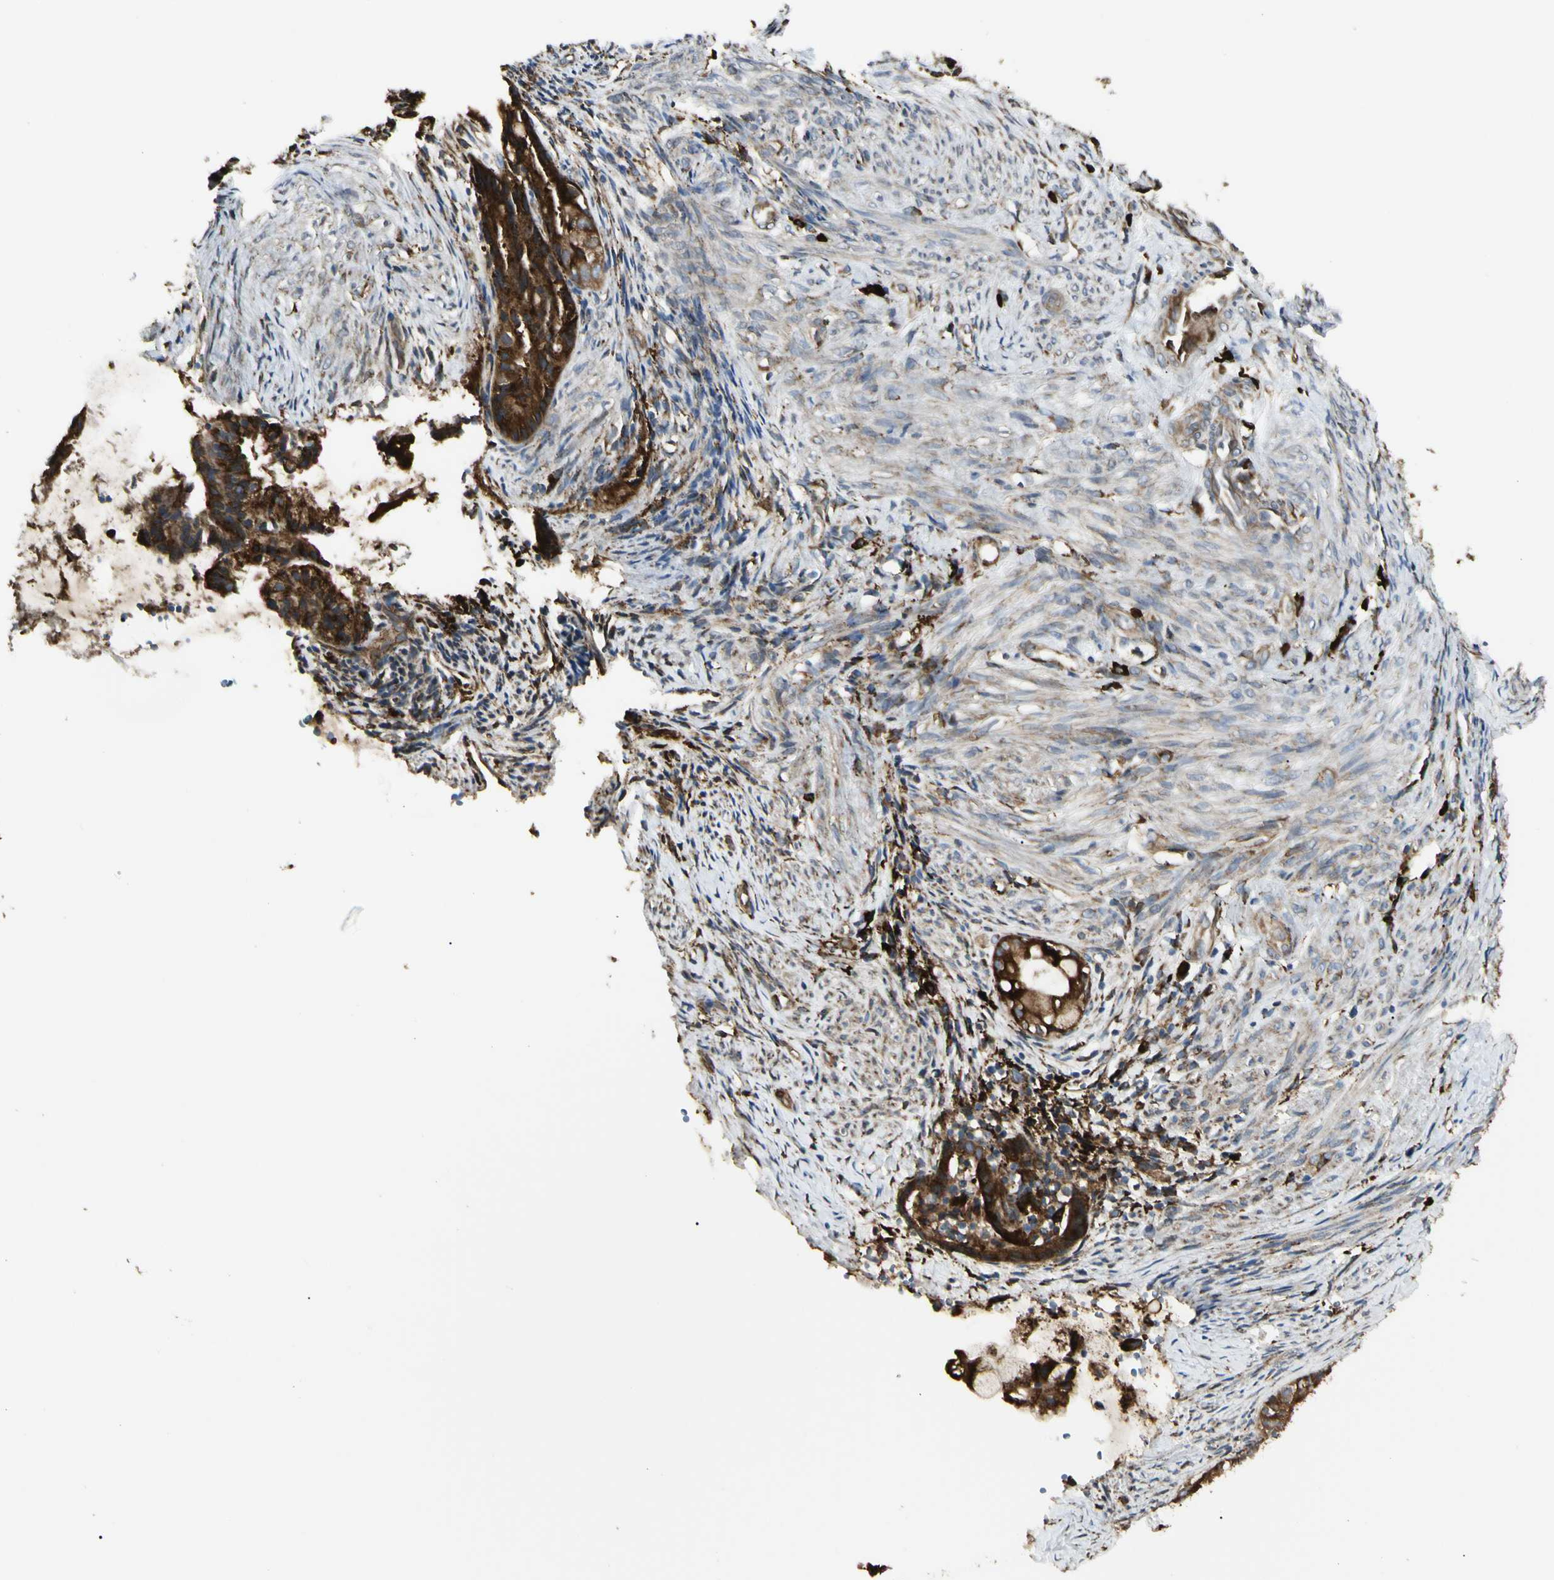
{"staining": {"intensity": "strong", "quantity": ">75%", "location": "cytoplasmic/membranous"}, "tissue": "endometrial cancer", "cell_type": "Tumor cells", "image_type": "cancer", "snomed": [{"axis": "morphology", "description": "Adenocarcinoma, NOS"}, {"axis": "topography", "description": "Endometrium"}], "caption": "Immunohistochemical staining of endometrial cancer (adenocarcinoma) reveals high levels of strong cytoplasmic/membranous protein staining in approximately >75% of tumor cells.", "gene": "HSP90B1", "patient": {"sex": "female", "age": 86}}